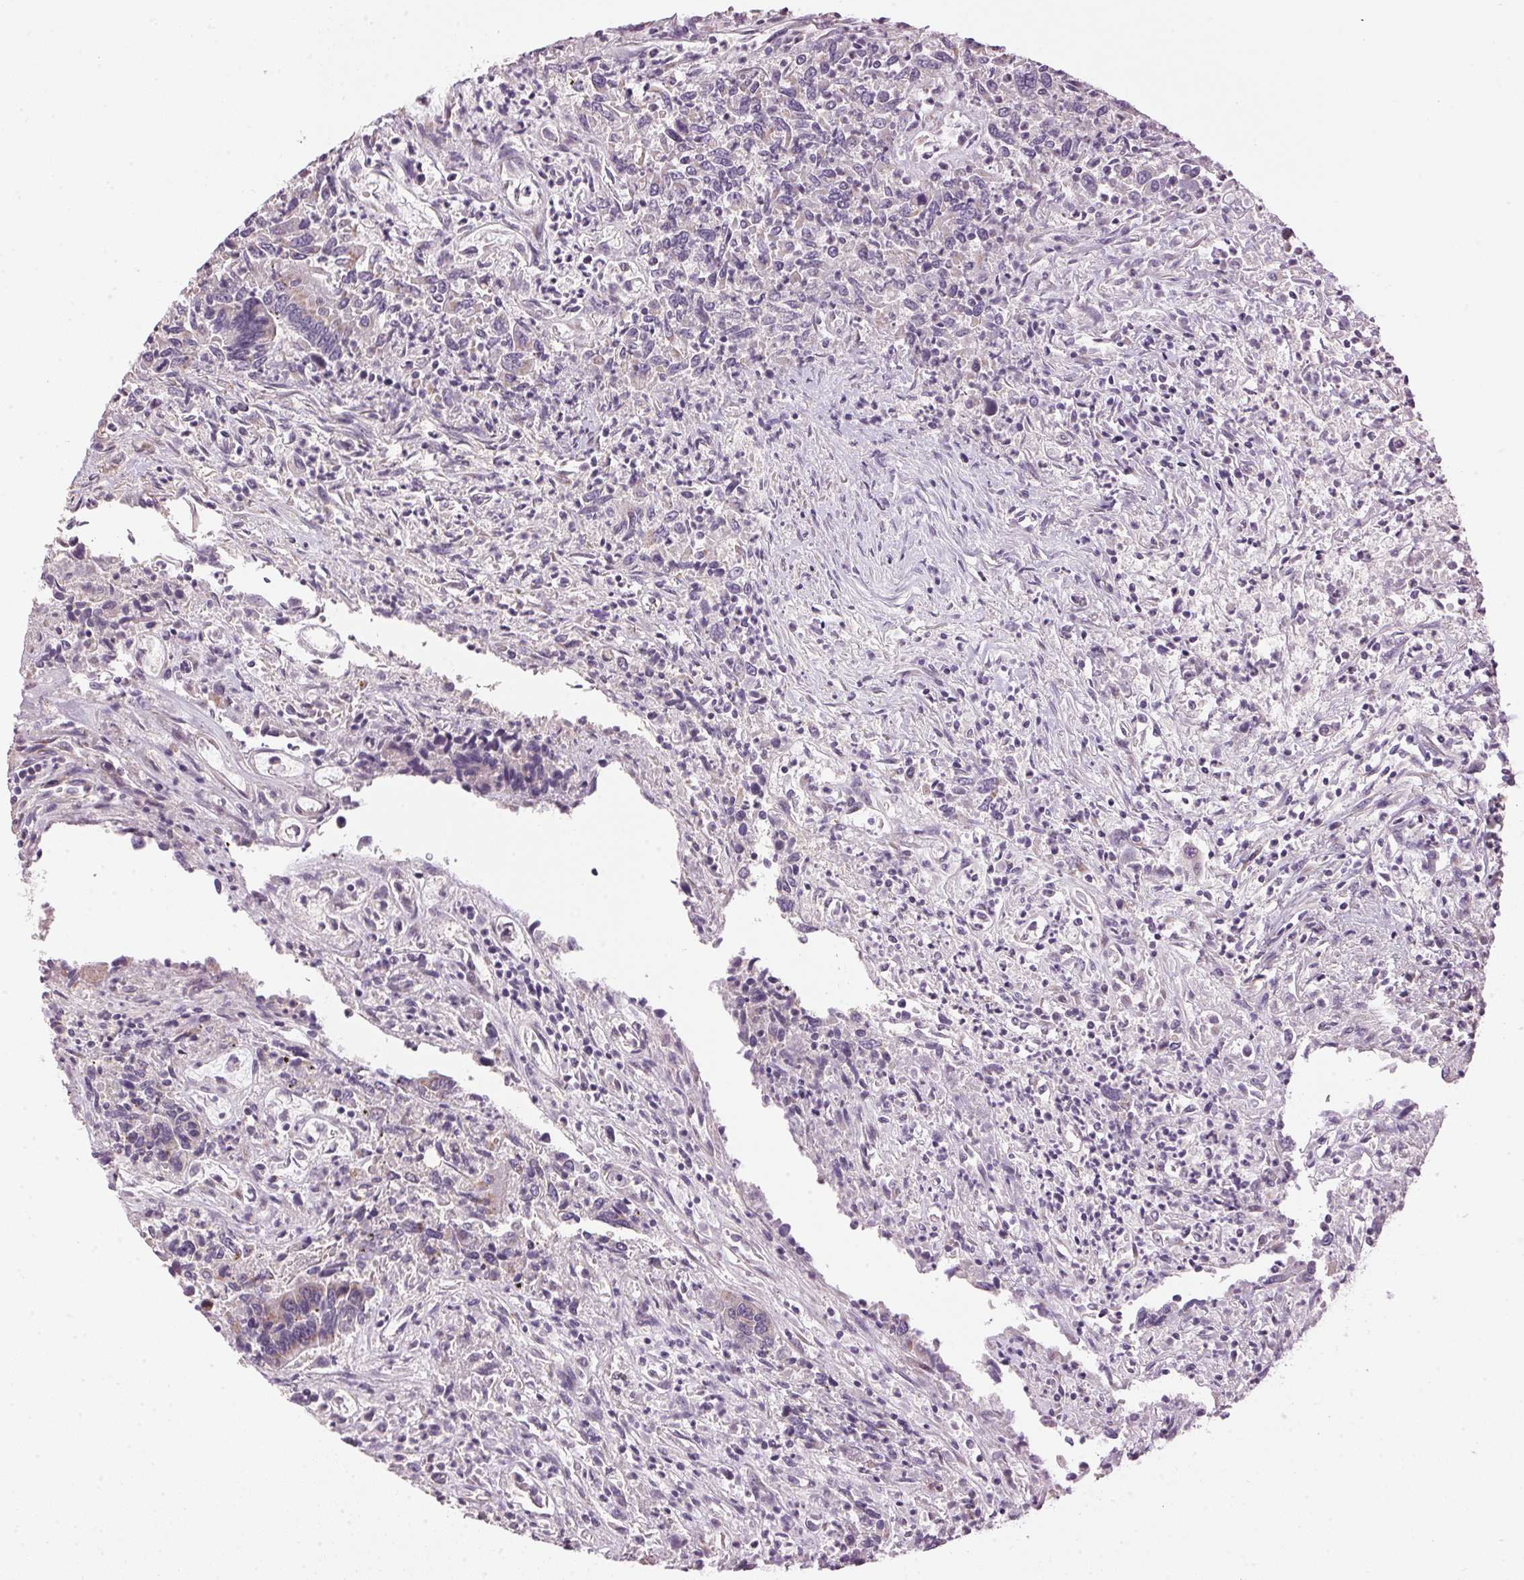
{"staining": {"intensity": "weak", "quantity": "<25%", "location": "cytoplasmic/membranous"}, "tissue": "colorectal cancer", "cell_type": "Tumor cells", "image_type": "cancer", "snomed": [{"axis": "morphology", "description": "Adenocarcinoma, NOS"}, {"axis": "topography", "description": "Colon"}], "caption": "A high-resolution photomicrograph shows immunohistochemistry staining of adenocarcinoma (colorectal), which exhibits no significant staining in tumor cells.", "gene": "GOLPH3", "patient": {"sex": "female", "age": 67}}